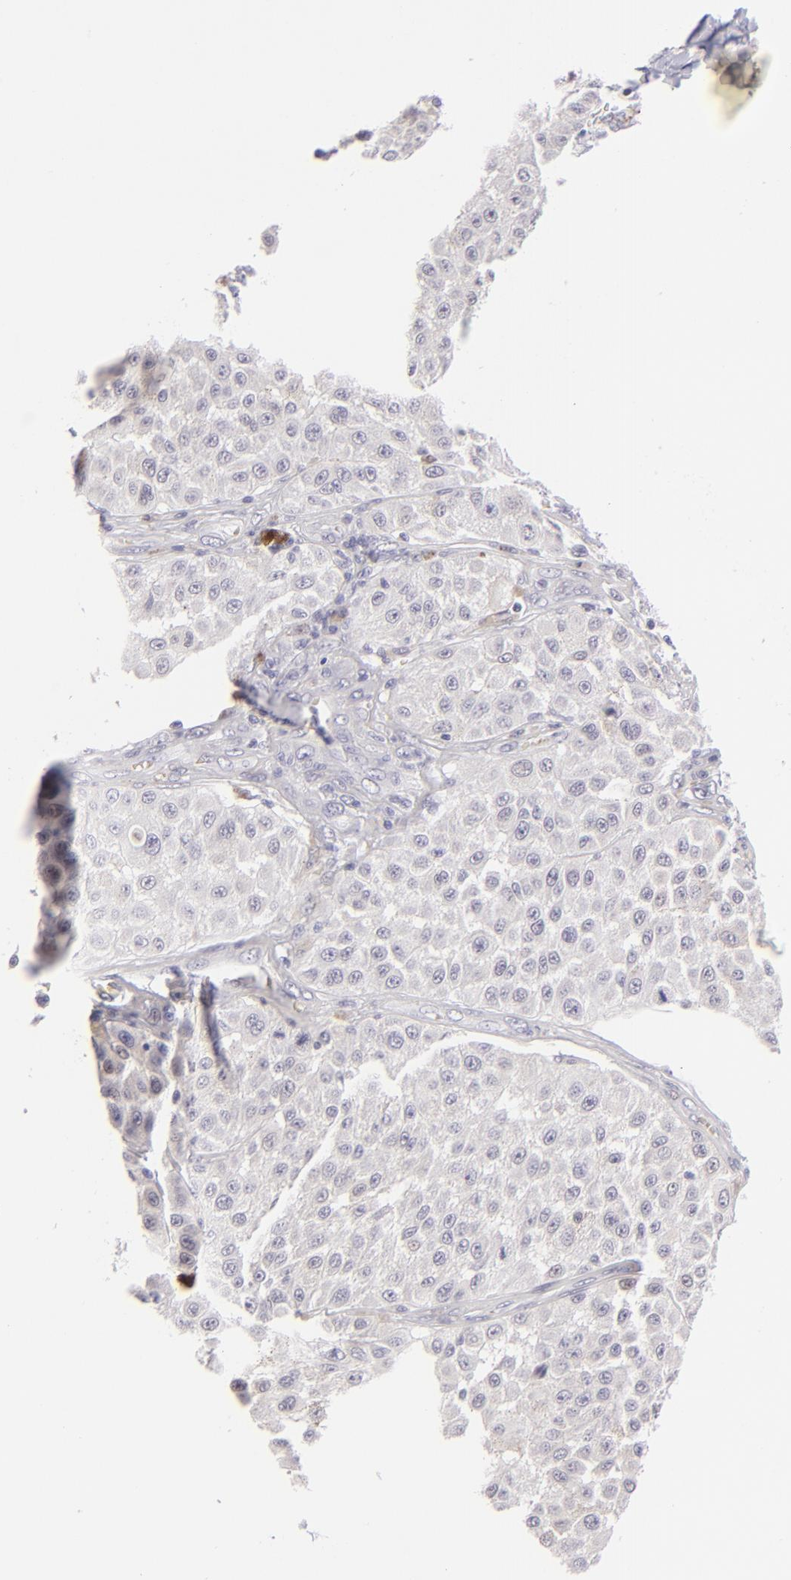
{"staining": {"intensity": "negative", "quantity": "none", "location": "none"}, "tissue": "melanoma", "cell_type": "Tumor cells", "image_type": "cancer", "snomed": [{"axis": "morphology", "description": "Malignant melanoma, NOS"}, {"axis": "topography", "description": "Skin"}], "caption": "Malignant melanoma was stained to show a protein in brown. There is no significant expression in tumor cells. Brightfield microscopy of IHC stained with DAB (3,3'-diaminobenzidine) (brown) and hematoxylin (blue), captured at high magnification.", "gene": "CLDN4", "patient": {"sex": "female", "age": 64}}